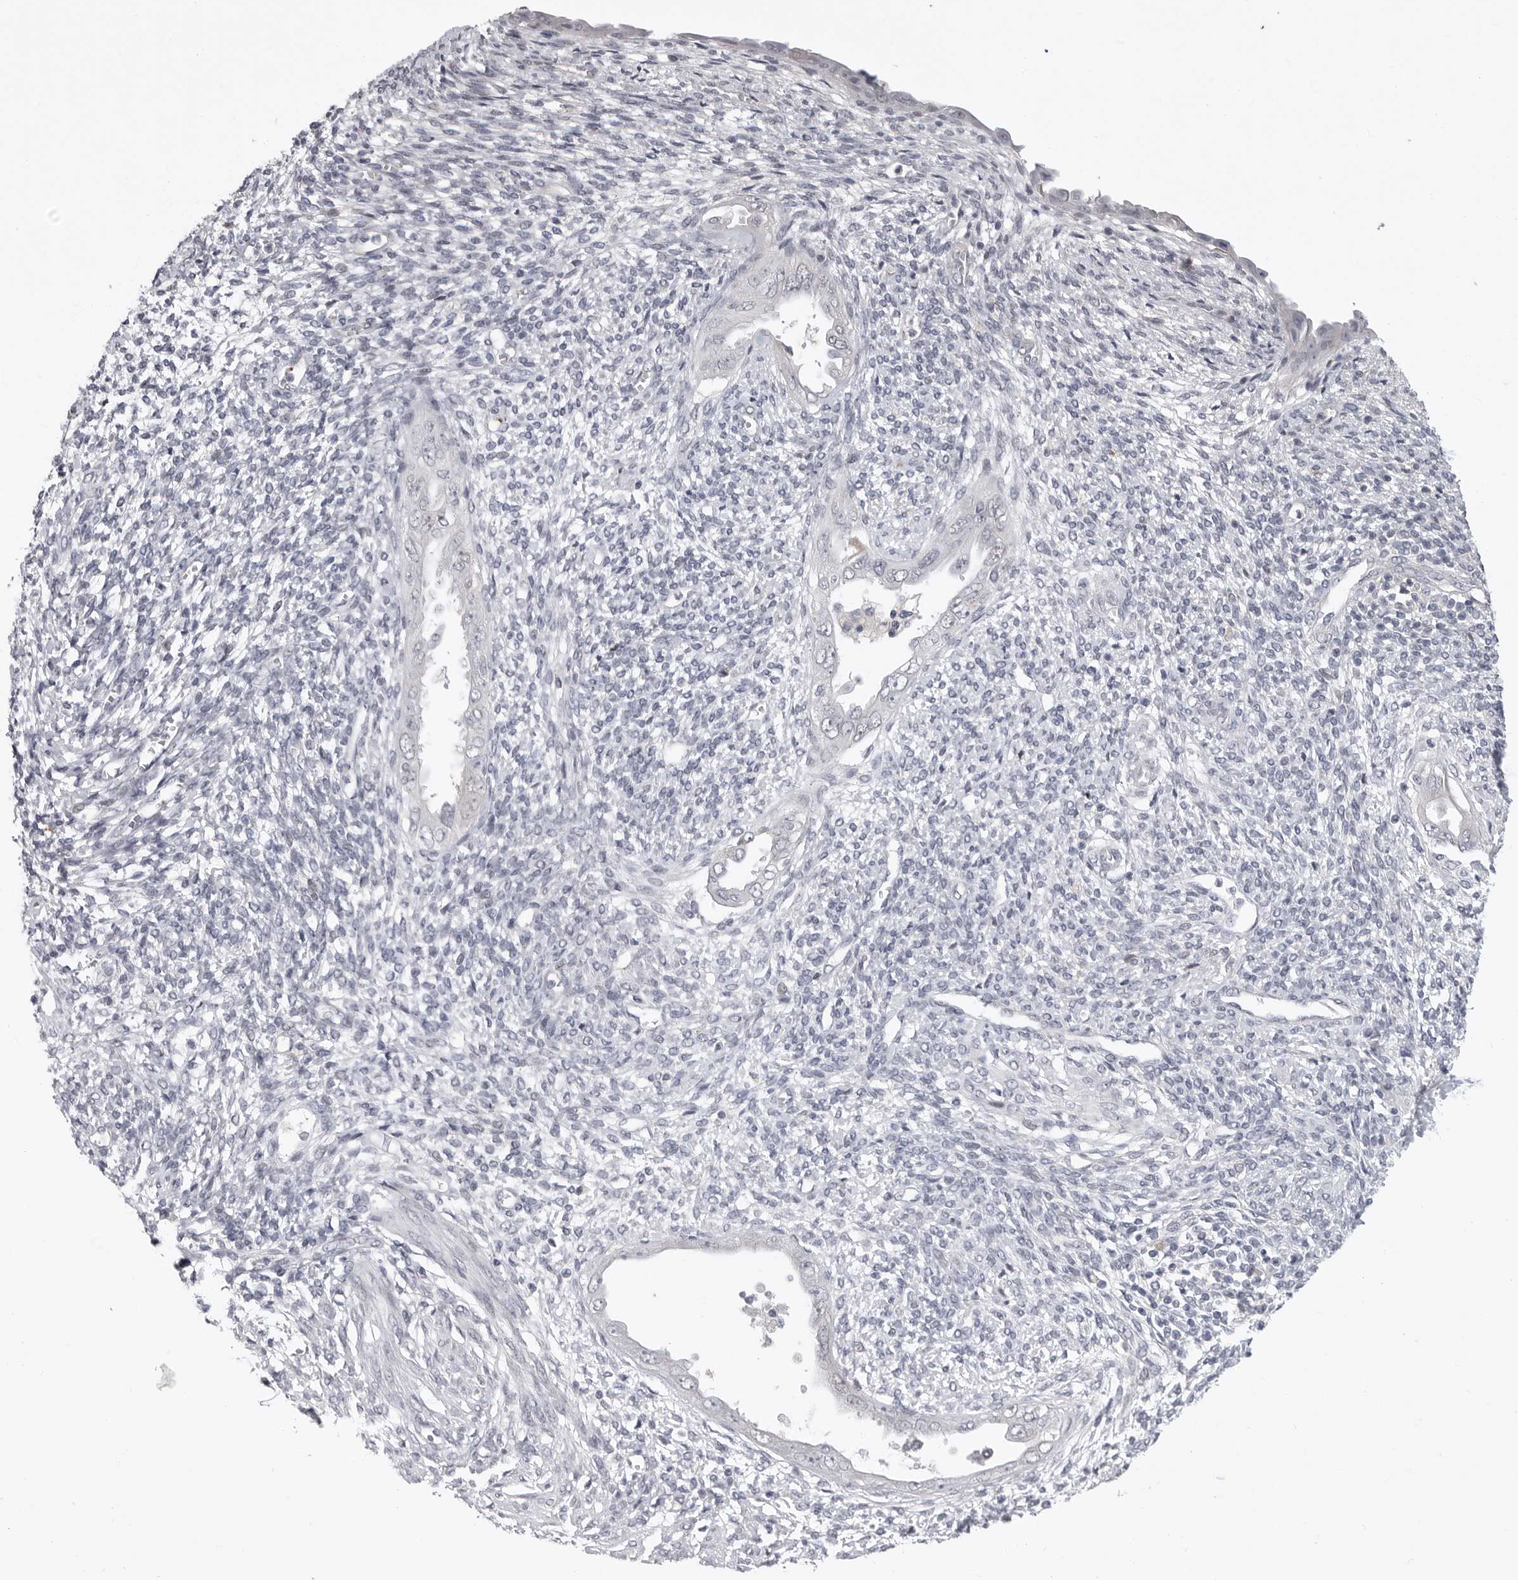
{"staining": {"intensity": "negative", "quantity": "none", "location": "none"}, "tissue": "endometrium", "cell_type": "Cells in endometrial stroma", "image_type": "normal", "snomed": [{"axis": "morphology", "description": "Normal tissue, NOS"}, {"axis": "topography", "description": "Endometrium"}], "caption": "Immunohistochemistry (IHC) image of normal endometrium: endometrium stained with DAB (3,3'-diaminobenzidine) displays no significant protein expression in cells in endometrial stroma. The staining is performed using DAB (3,3'-diaminobenzidine) brown chromogen with nuclei counter-stained in using hematoxylin.", "gene": "FBXO43", "patient": {"sex": "female", "age": 66}}